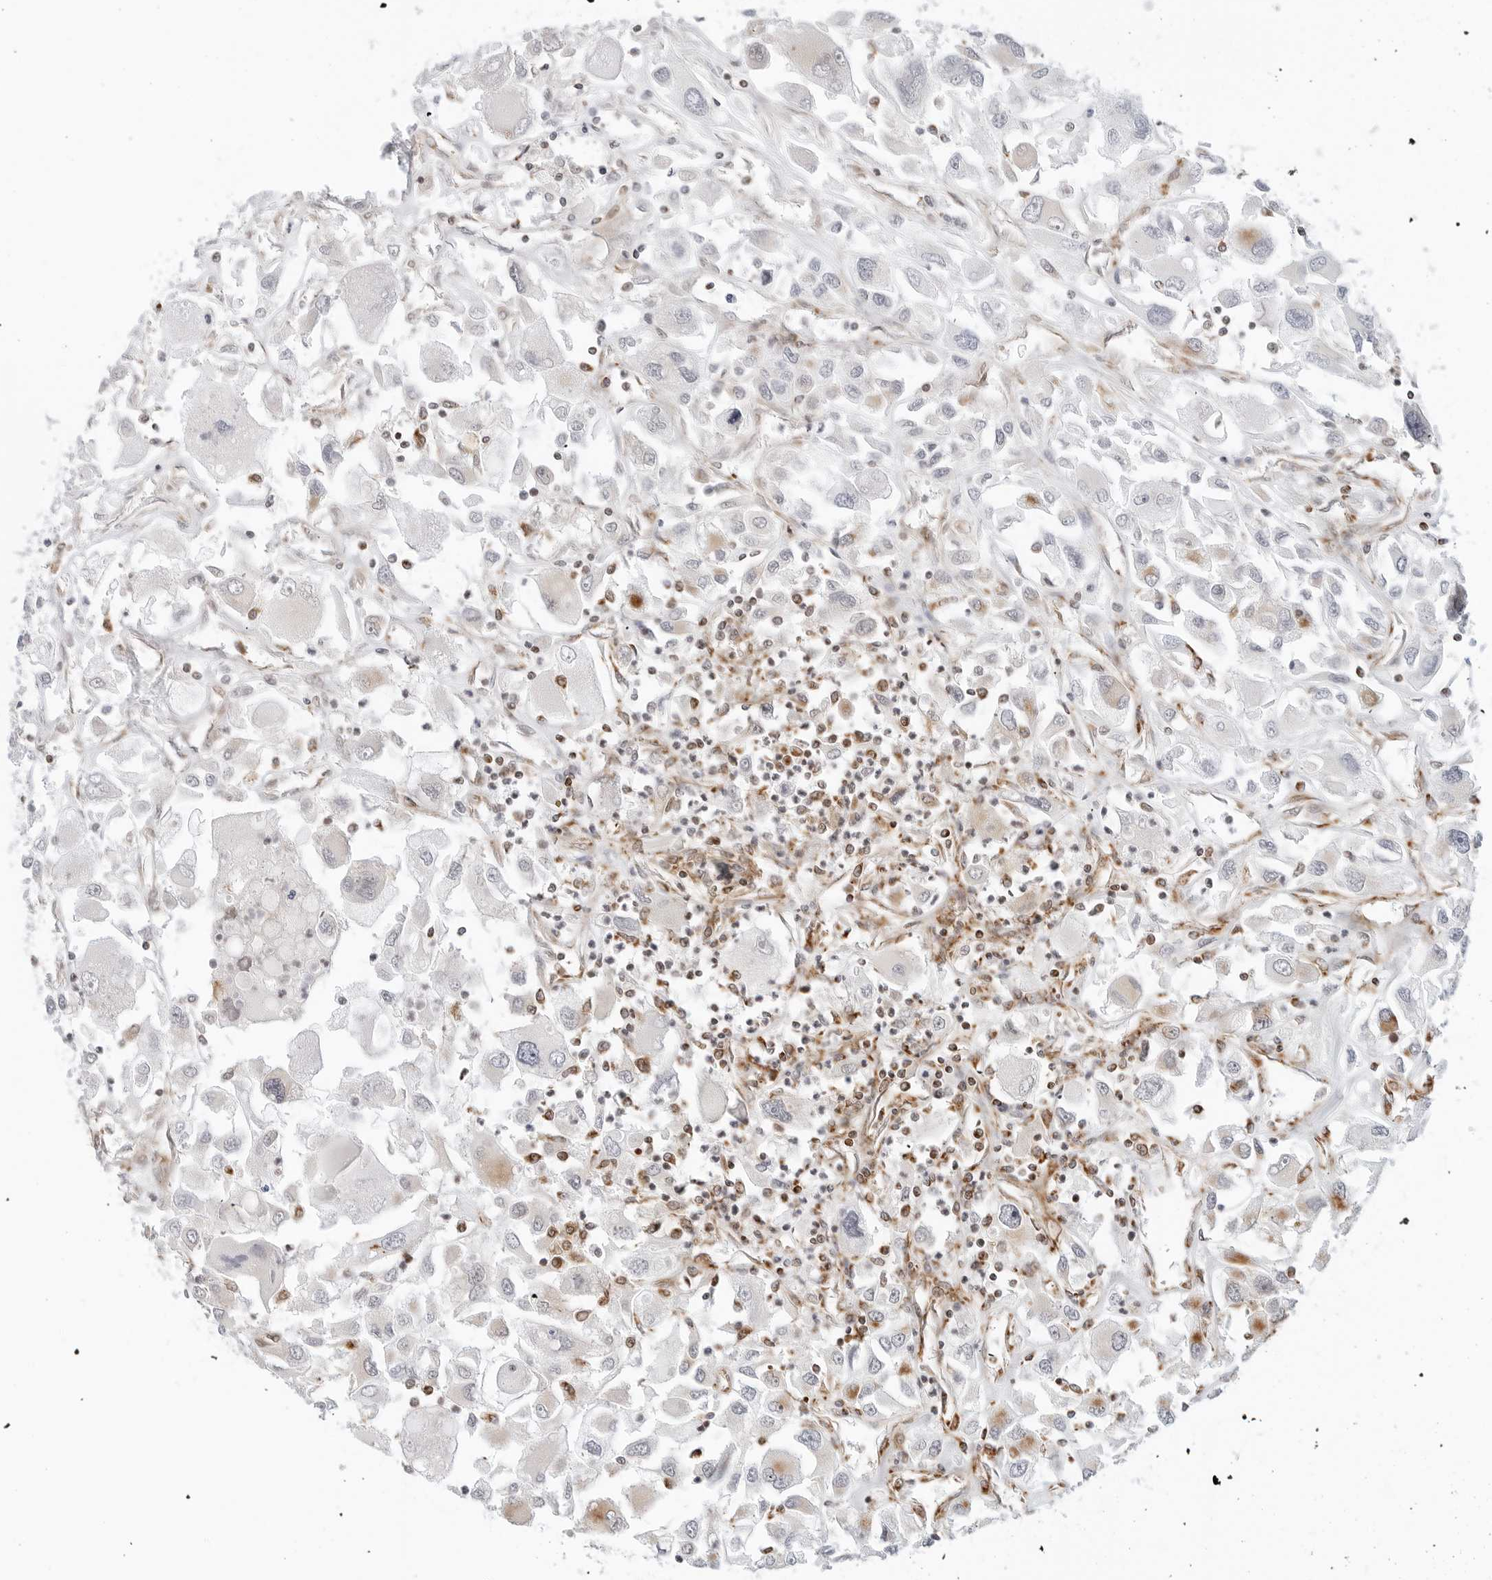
{"staining": {"intensity": "negative", "quantity": "none", "location": "none"}, "tissue": "renal cancer", "cell_type": "Tumor cells", "image_type": "cancer", "snomed": [{"axis": "morphology", "description": "Adenocarcinoma, NOS"}, {"axis": "topography", "description": "Kidney"}], "caption": "This histopathology image is of adenocarcinoma (renal) stained with immunohistochemistry to label a protein in brown with the nuclei are counter-stained blue. There is no positivity in tumor cells. The staining was performed using DAB to visualize the protein expression in brown, while the nuclei were stained in blue with hematoxylin (Magnification: 20x).", "gene": "POLR3GL", "patient": {"sex": "female", "age": 52}}